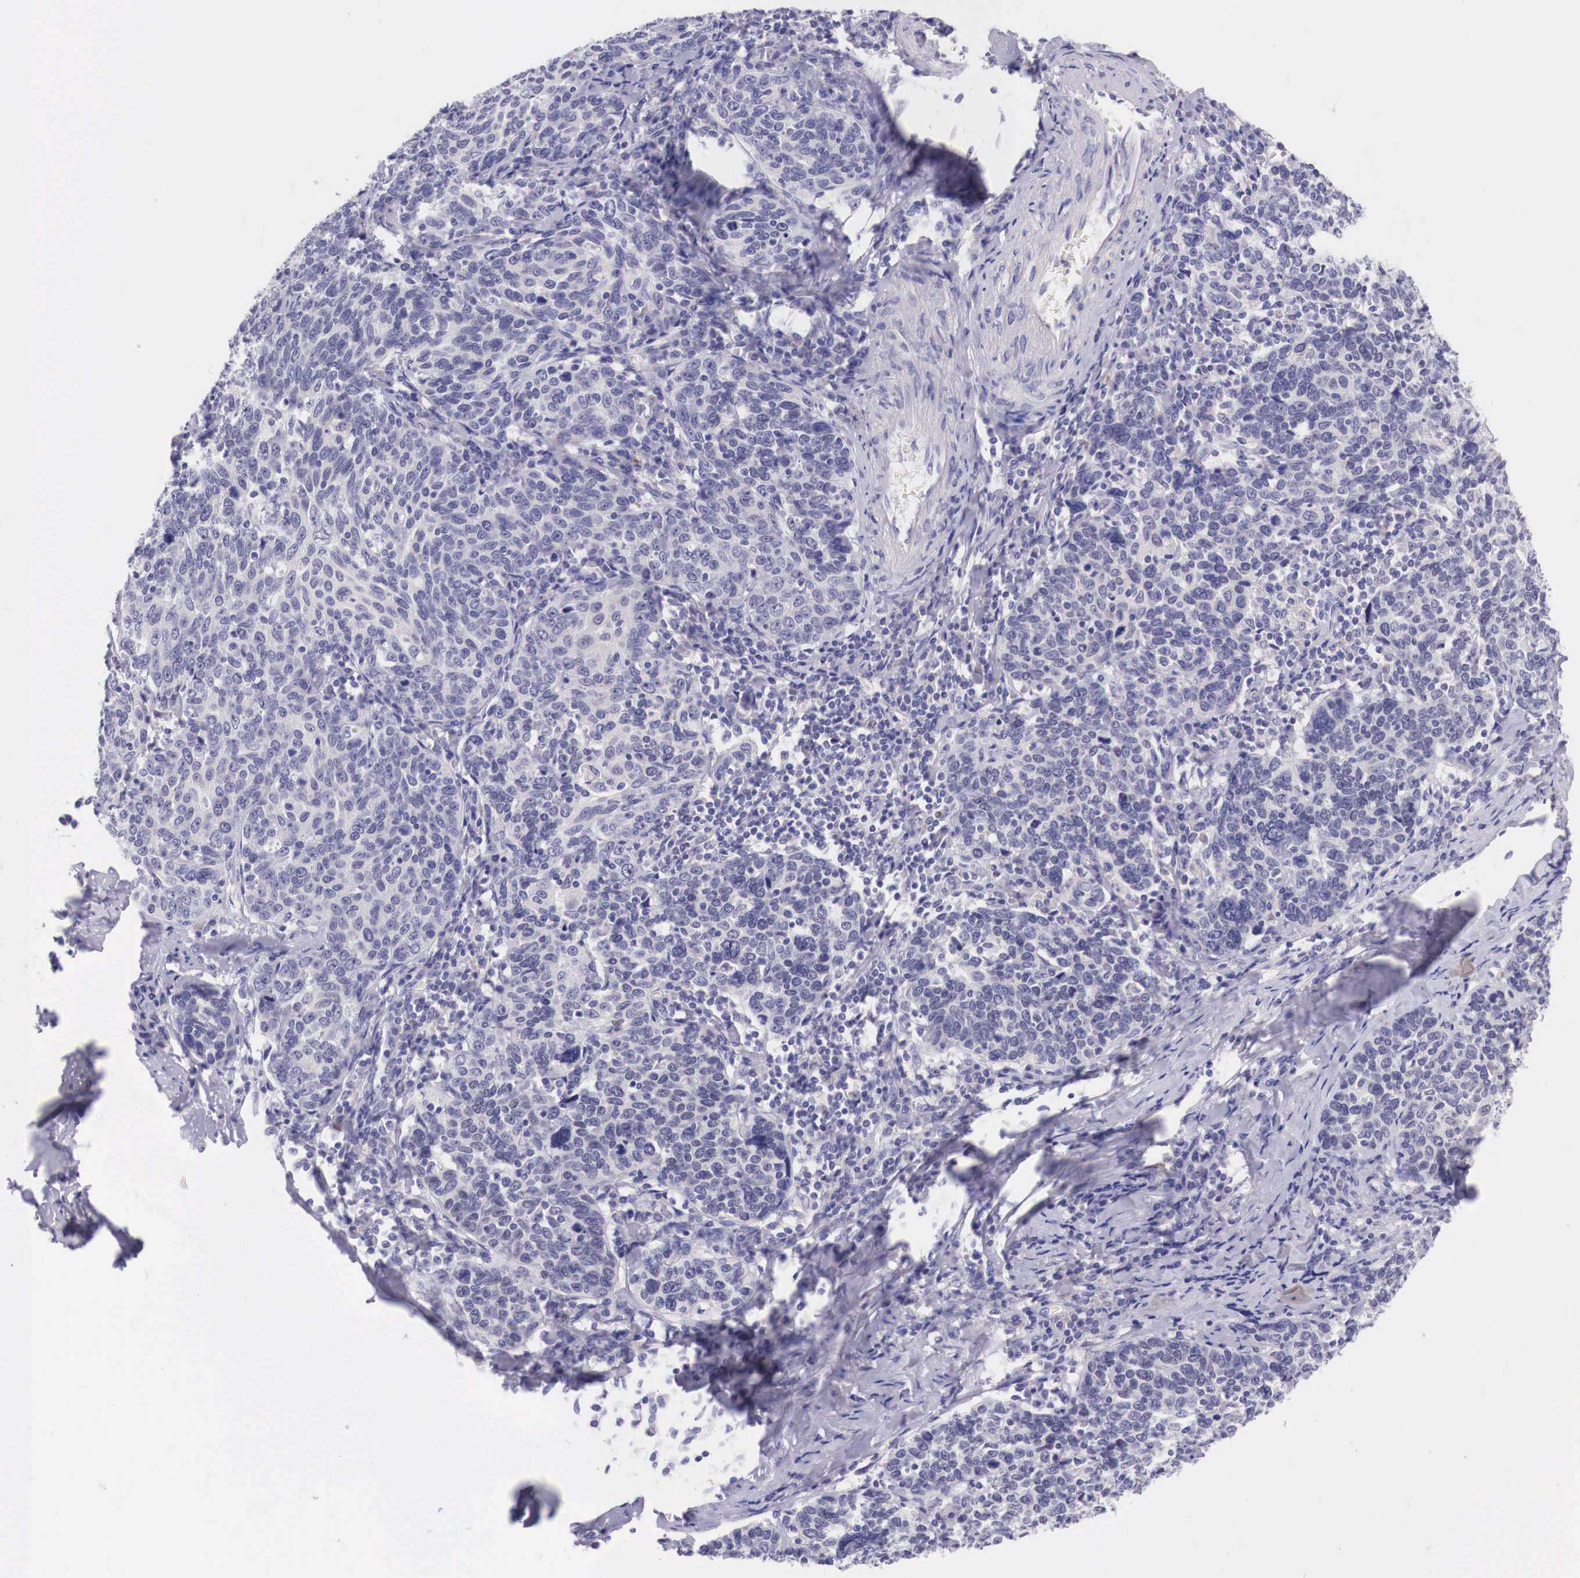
{"staining": {"intensity": "negative", "quantity": "none", "location": "none"}, "tissue": "cervical cancer", "cell_type": "Tumor cells", "image_type": "cancer", "snomed": [{"axis": "morphology", "description": "Squamous cell carcinoma, NOS"}, {"axis": "topography", "description": "Cervix"}], "caption": "The photomicrograph displays no significant expression in tumor cells of squamous cell carcinoma (cervical). (Immunohistochemistry (ihc), brightfield microscopy, high magnification).", "gene": "BCL6", "patient": {"sex": "female", "age": 41}}